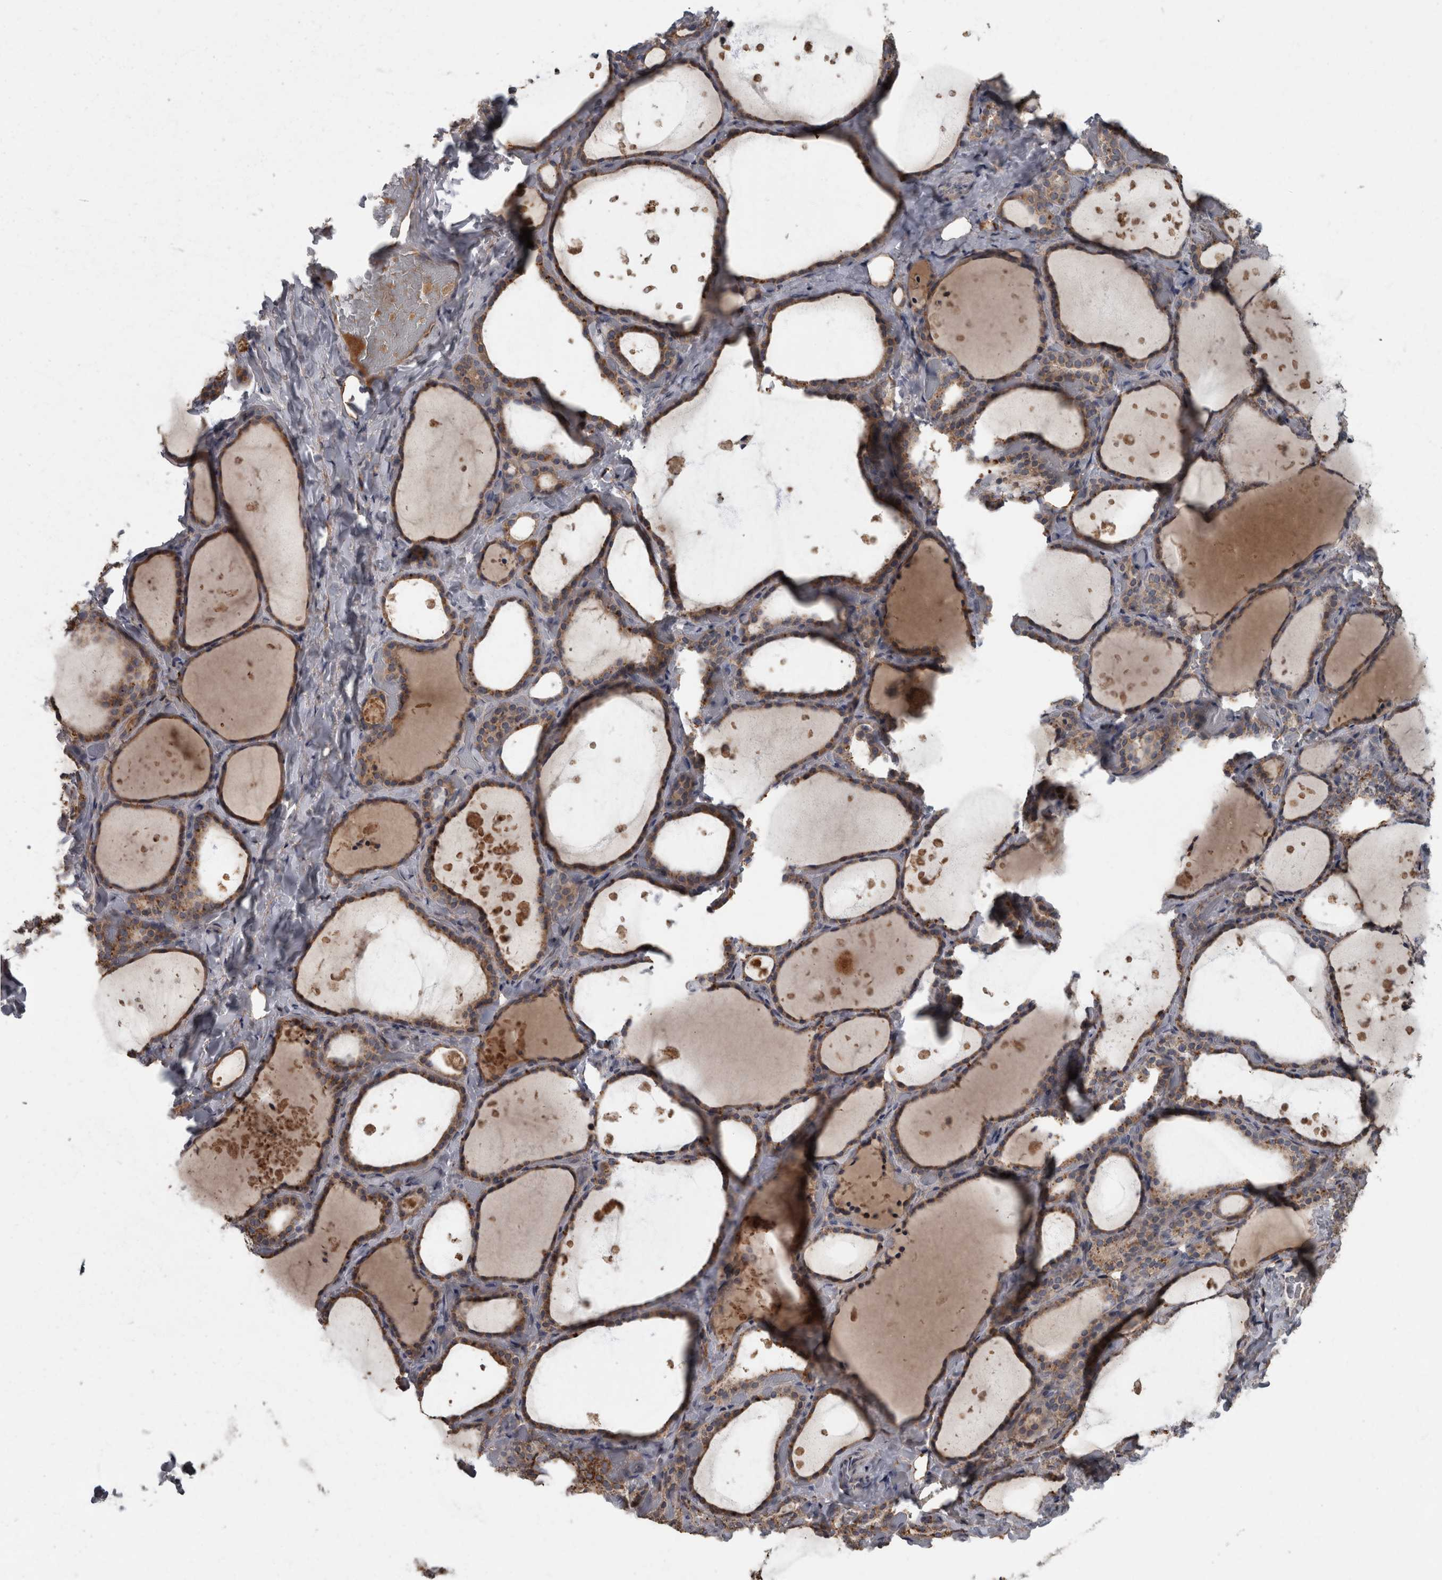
{"staining": {"intensity": "weak", "quantity": ">75%", "location": "cytoplasmic/membranous"}, "tissue": "thyroid gland", "cell_type": "Glandular cells", "image_type": "normal", "snomed": [{"axis": "morphology", "description": "Normal tissue, NOS"}, {"axis": "topography", "description": "Thyroid gland"}], "caption": "Immunohistochemical staining of unremarkable human thyroid gland shows weak cytoplasmic/membranous protein expression in approximately >75% of glandular cells.", "gene": "PPP1R3C", "patient": {"sex": "female", "age": 44}}